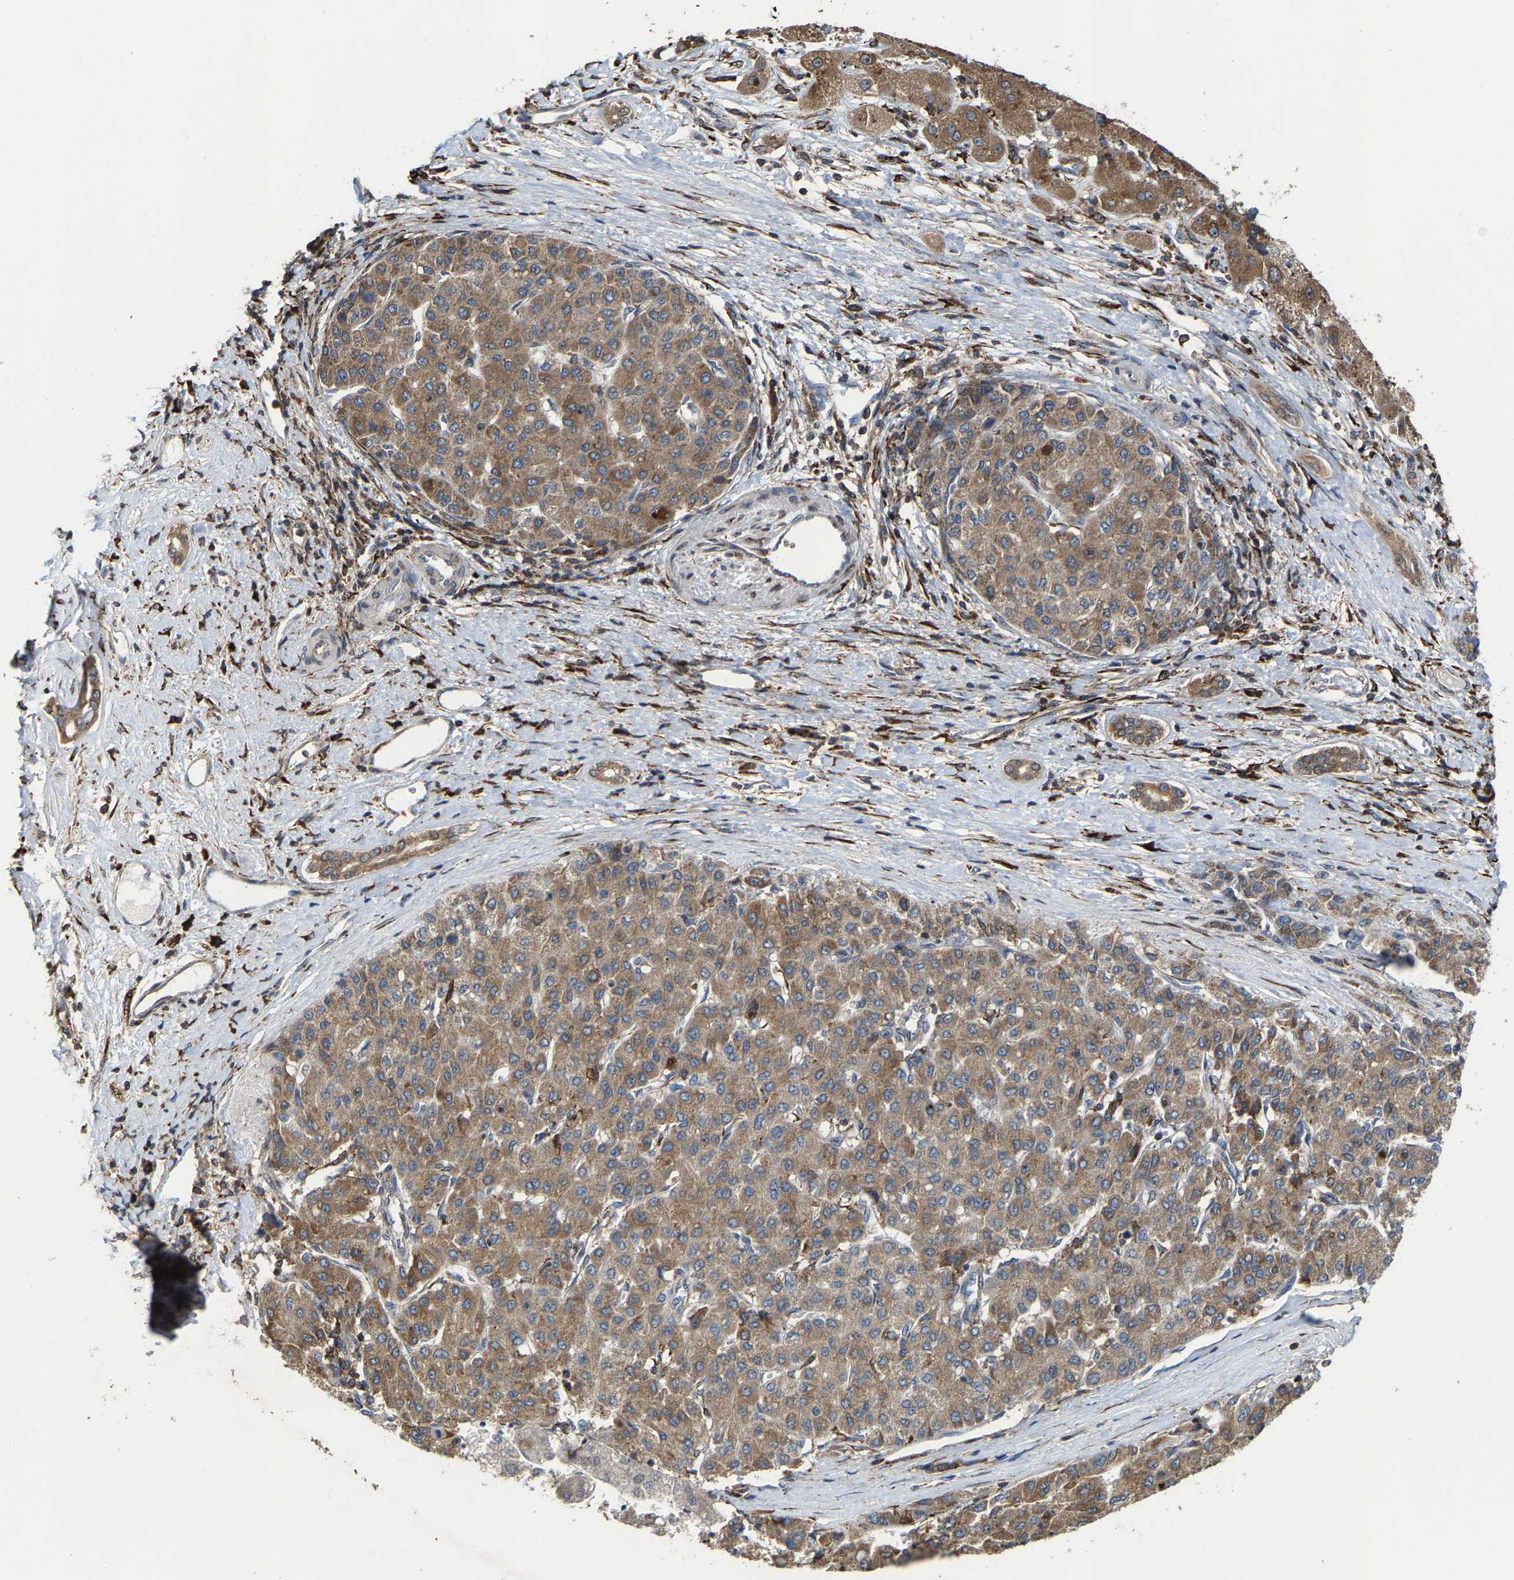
{"staining": {"intensity": "moderate", "quantity": ">75%", "location": "cytoplasmic/membranous"}, "tissue": "liver cancer", "cell_type": "Tumor cells", "image_type": "cancer", "snomed": [{"axis": "morphology", "description": "Carcinoma, Hepatocellular, NOS"}, {"axis": "topography", "description": "Liver"}], "caption": "Protein staining by IHC demonstrates moderate cytoplasmic/membranous expression in approximately >75% of tumor cells in hepatocellular carcinoma (liver).", "gene": "FGD3", "patient": {"sex": "male", "age": 65}}